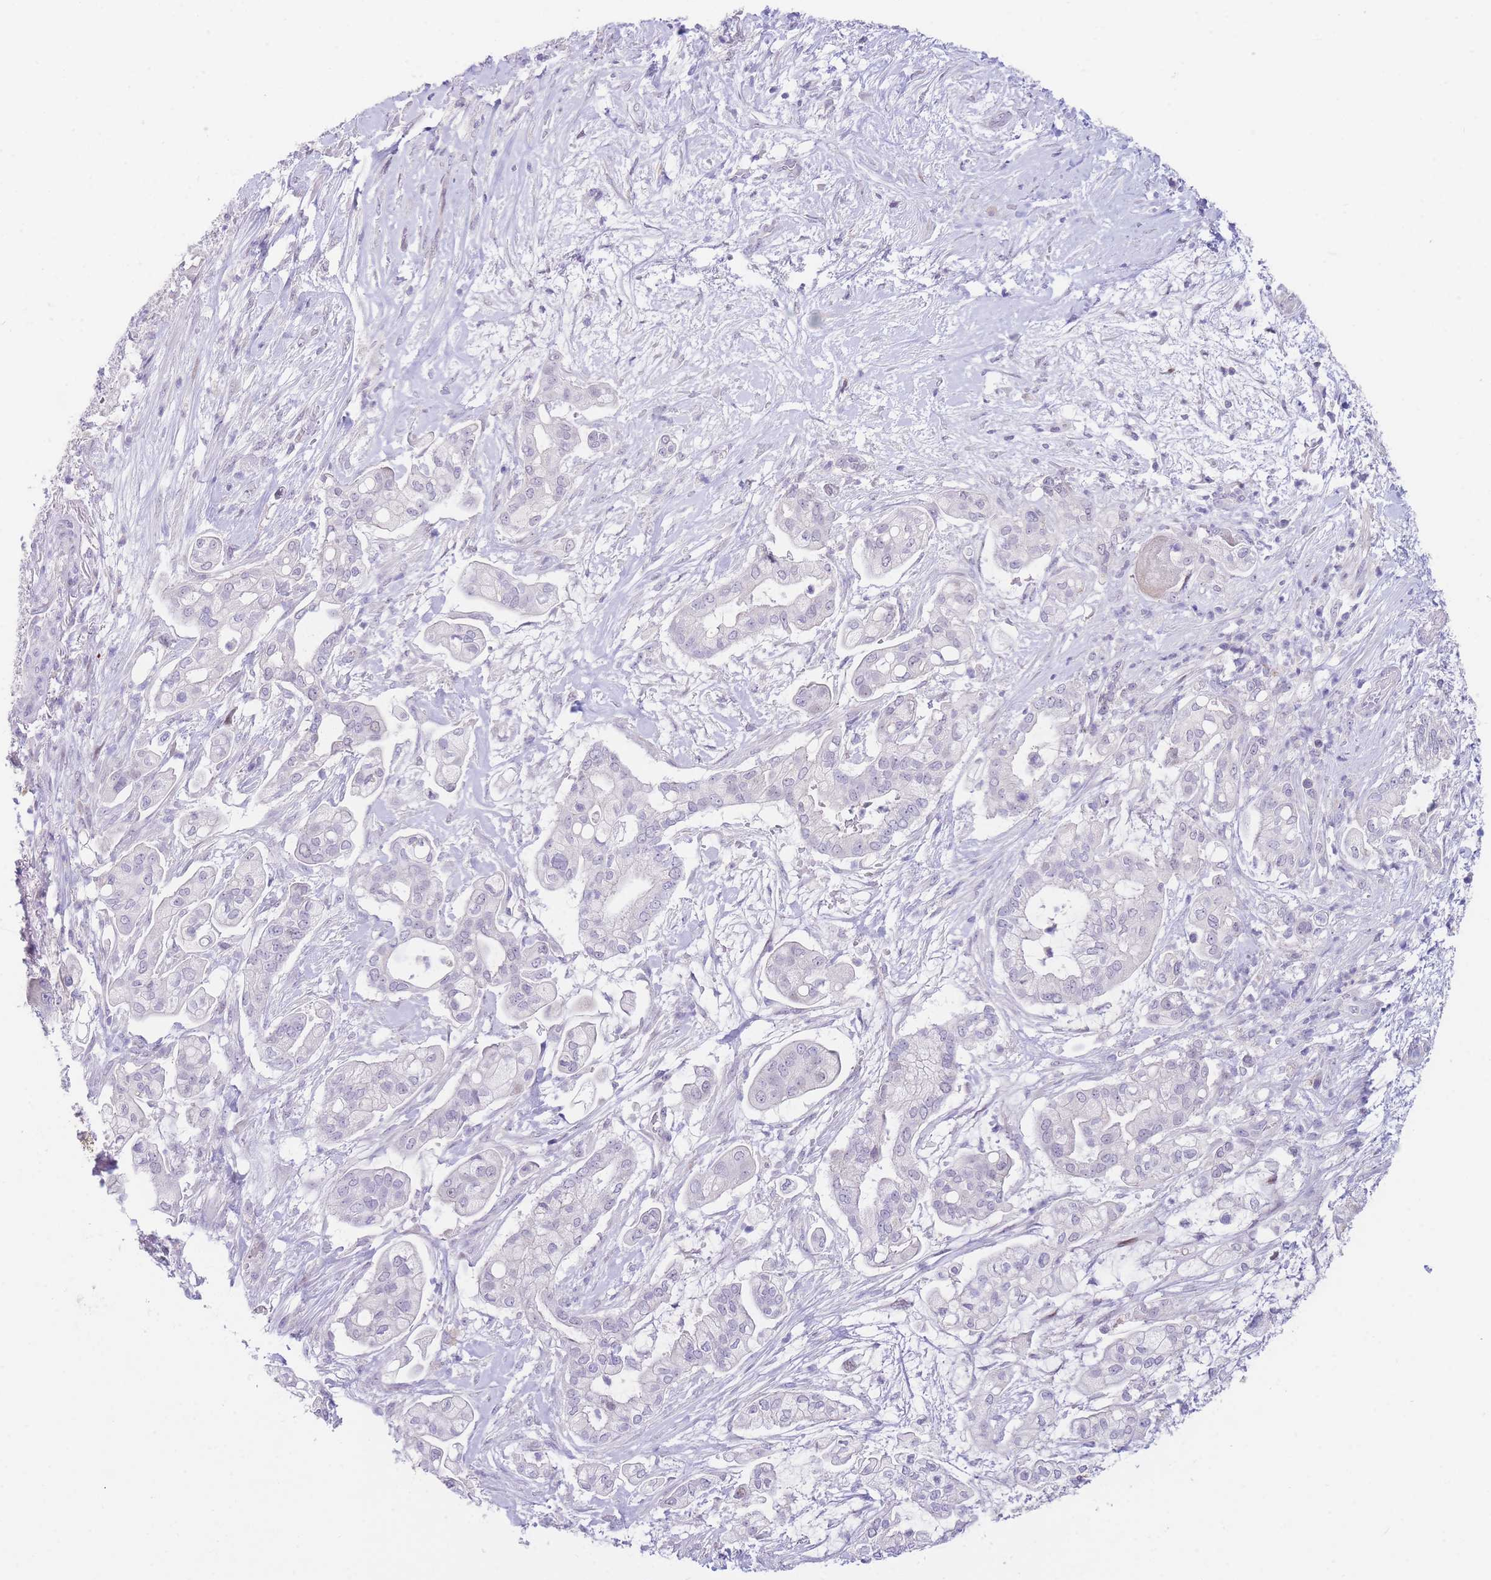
{"staining": {"intensity": "negative", "quantity": "none", "location": "none"}, "tissue": "pancreatic cancer", "cell_type": "Tumor cells", "image_type": "cancer", "snomed": [{"axis": "morphology", "description": "Adenocarcinoma, NOS"}, {"axis": "topography", "description": "Pancreas"}], "caption": "Tumor cells show no significant expression in adenocarcinoma (pancreatic).", "gene": "SHCBP1", "patient": {"sex": "female", "age": 69}}